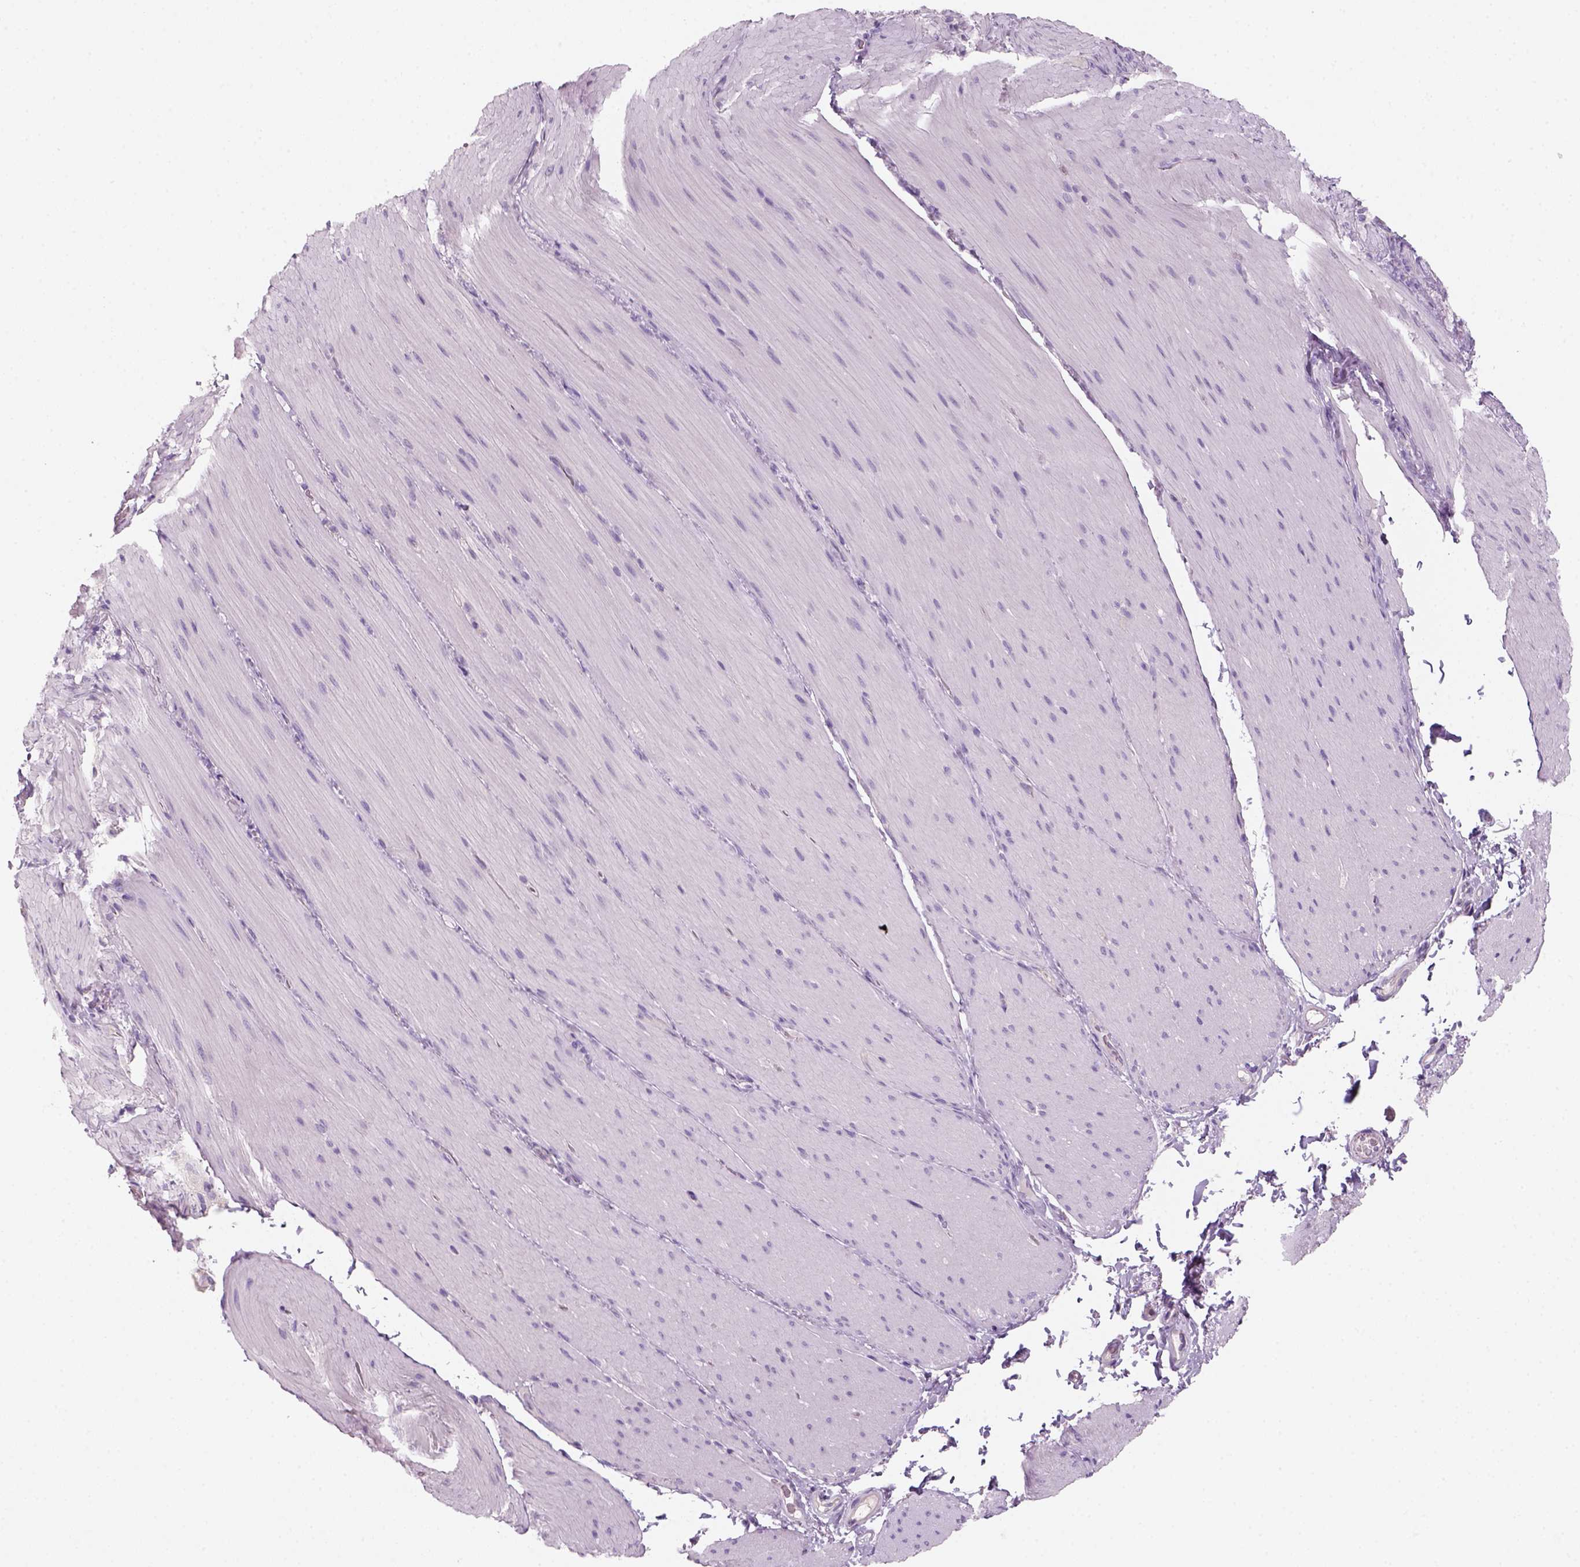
{"staining": {"intensity": "negative", "quantity": "none", "location": "none"}, "tissue": "smooth muscle", "cell_type": "Smooth muscle cells", "image_type": "normal", "snomed": [{"axis": "morphology", "description": "Normal tissue, NOS"}, {"axis": "topography", "description": "Smooth muscle"}, {"axis": "topography", "description": "Colon"}], "caption": "Immunohistochemical staining of benign human smooth muscle displays no significant expression in smooth muscle cells.", "gene": "KRT25", "patient": {"sex": "male", "age": 73}}